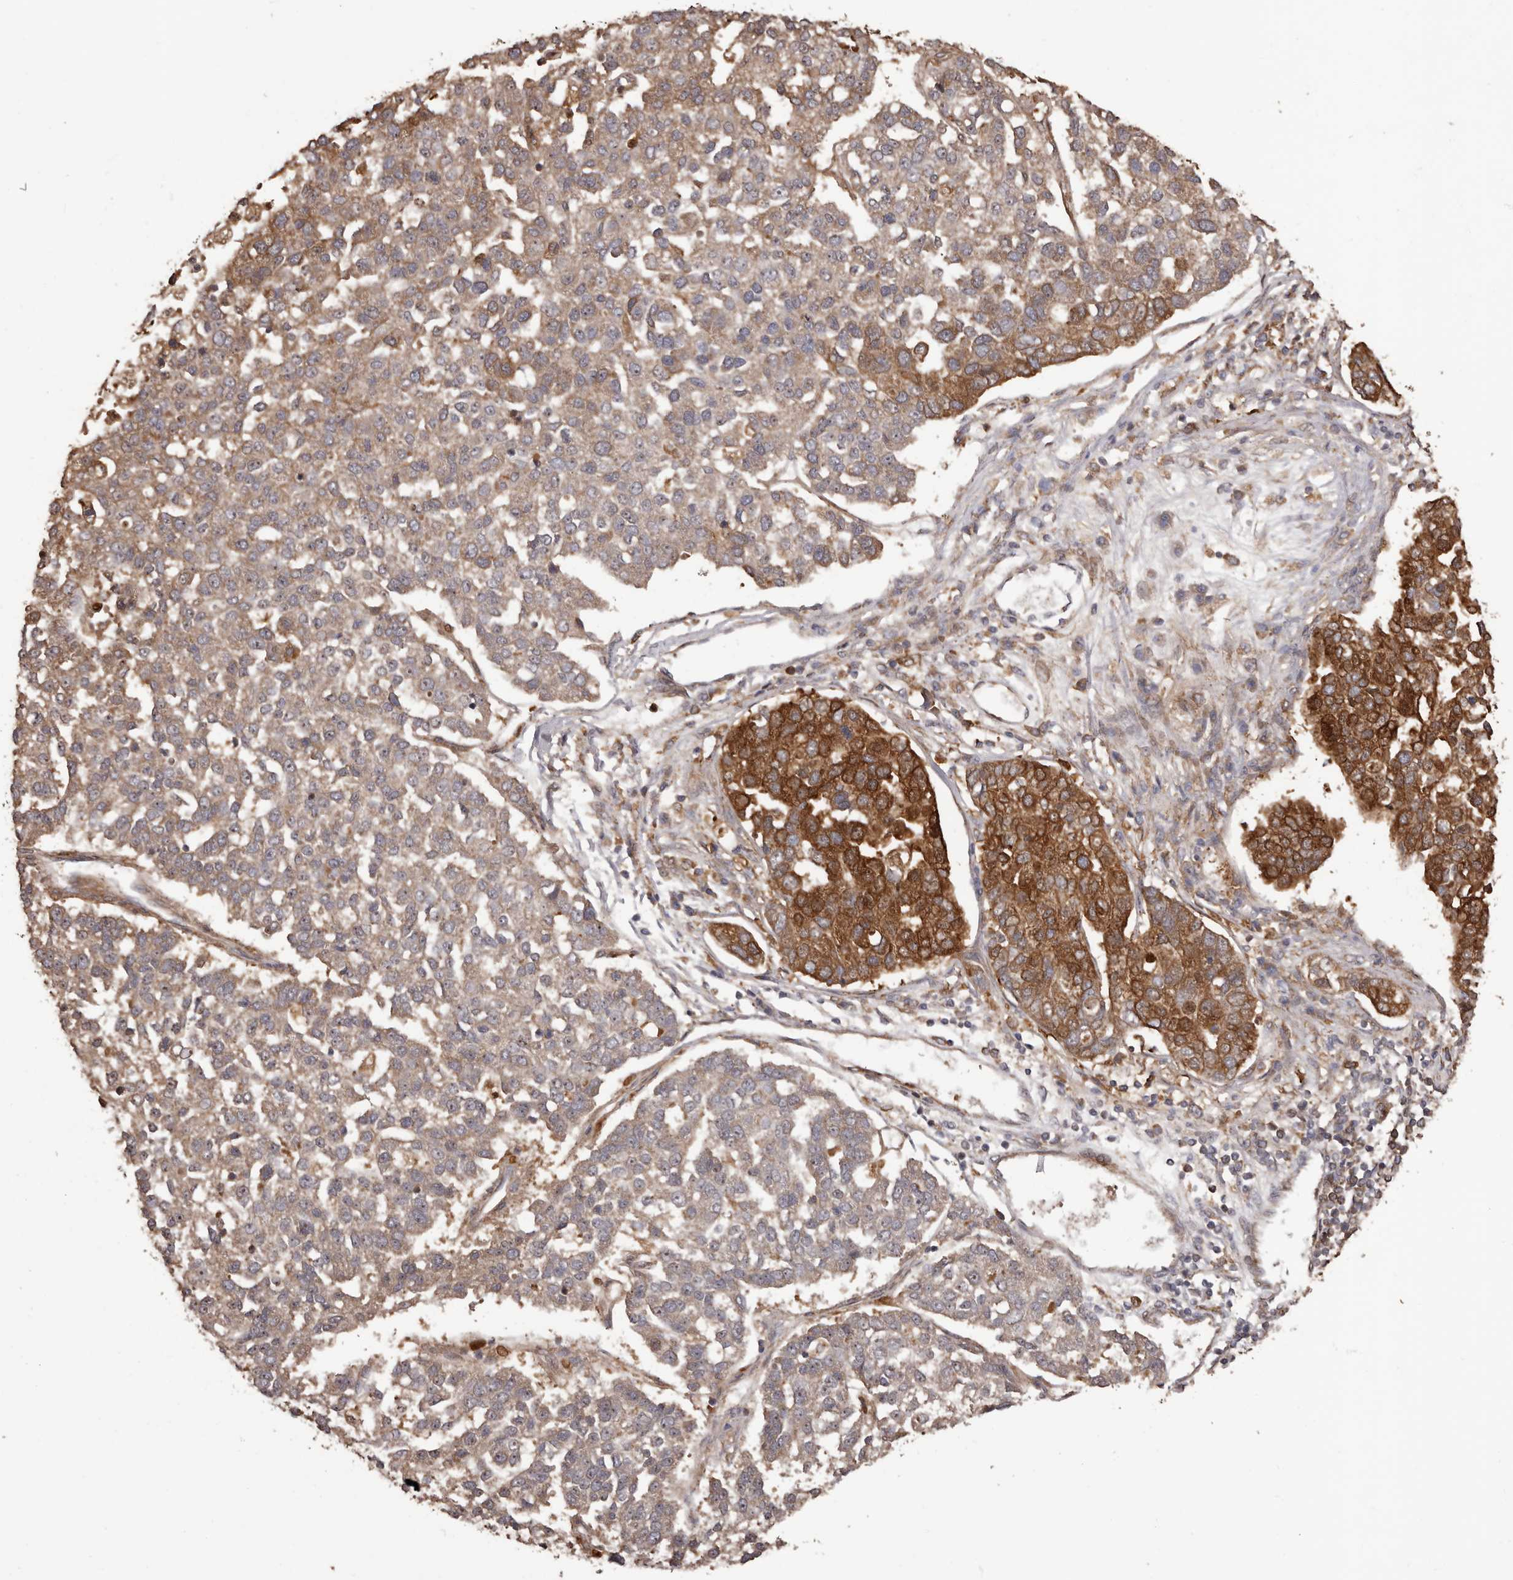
{"staining": {"intensity": "weak", "quantity": ">75%", "location": "cytoplasmic/membranous"}, "tissue": "pancreatic cancer", "cell_type": "Tumor cells", "image_type": "cancer", "snomed": [{"axis": "morphology", "description": "Adenocarcinoma, NOS"}, {"axis": "topography", "description": "Pancreas"}], "caption": "Protein analysis of adenocarcinoma (pancreatic) tissue shows weak cytoplasmic/membranous expression in approximately >75% of tumor cells.", "gene": "ZCCHC7", "patient": {"sex": "female", "age": 61}}